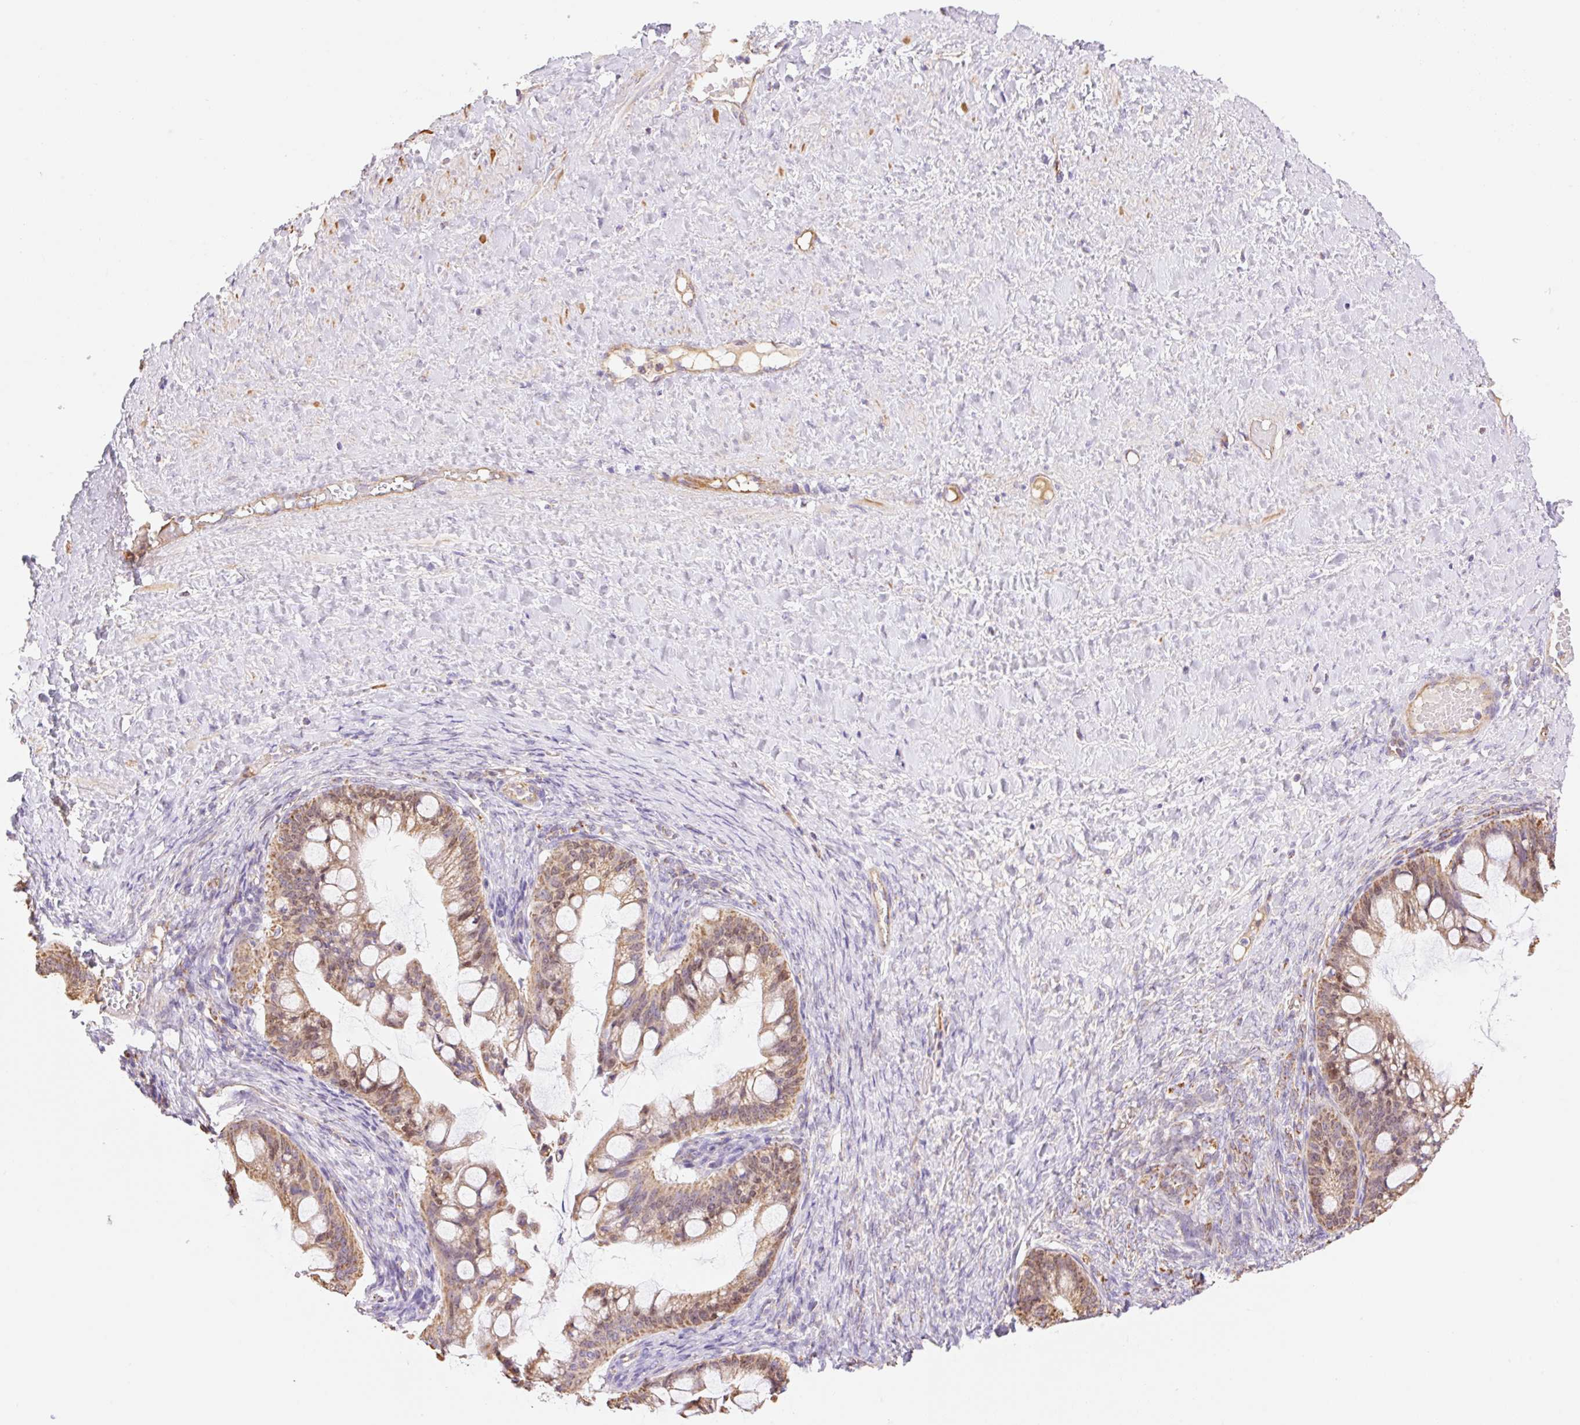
{"staining": {"intensity": "moderate", "quantity": ">75%", "location": "cytoplasmic/membranous"}, "tissue": "ovarian cancer", "cell_type": "Tumor cells", "image_type": "cancer", "snomed": [{"axis": "morphology", "description": "Cystadenocarcinoma, mucinous, NOS"}, {"axis": "topography", "description": "Ovary"}], "caption": "Approximately >75% of tumor cells in ovarian mucinous cystadenocarcinoma show moderate cytoplasmic/membranous protein positivity as visualized by brown immunohistochemical staining.", "gene": "ESAM", "patient": {"sex": "female", "age": 73}}